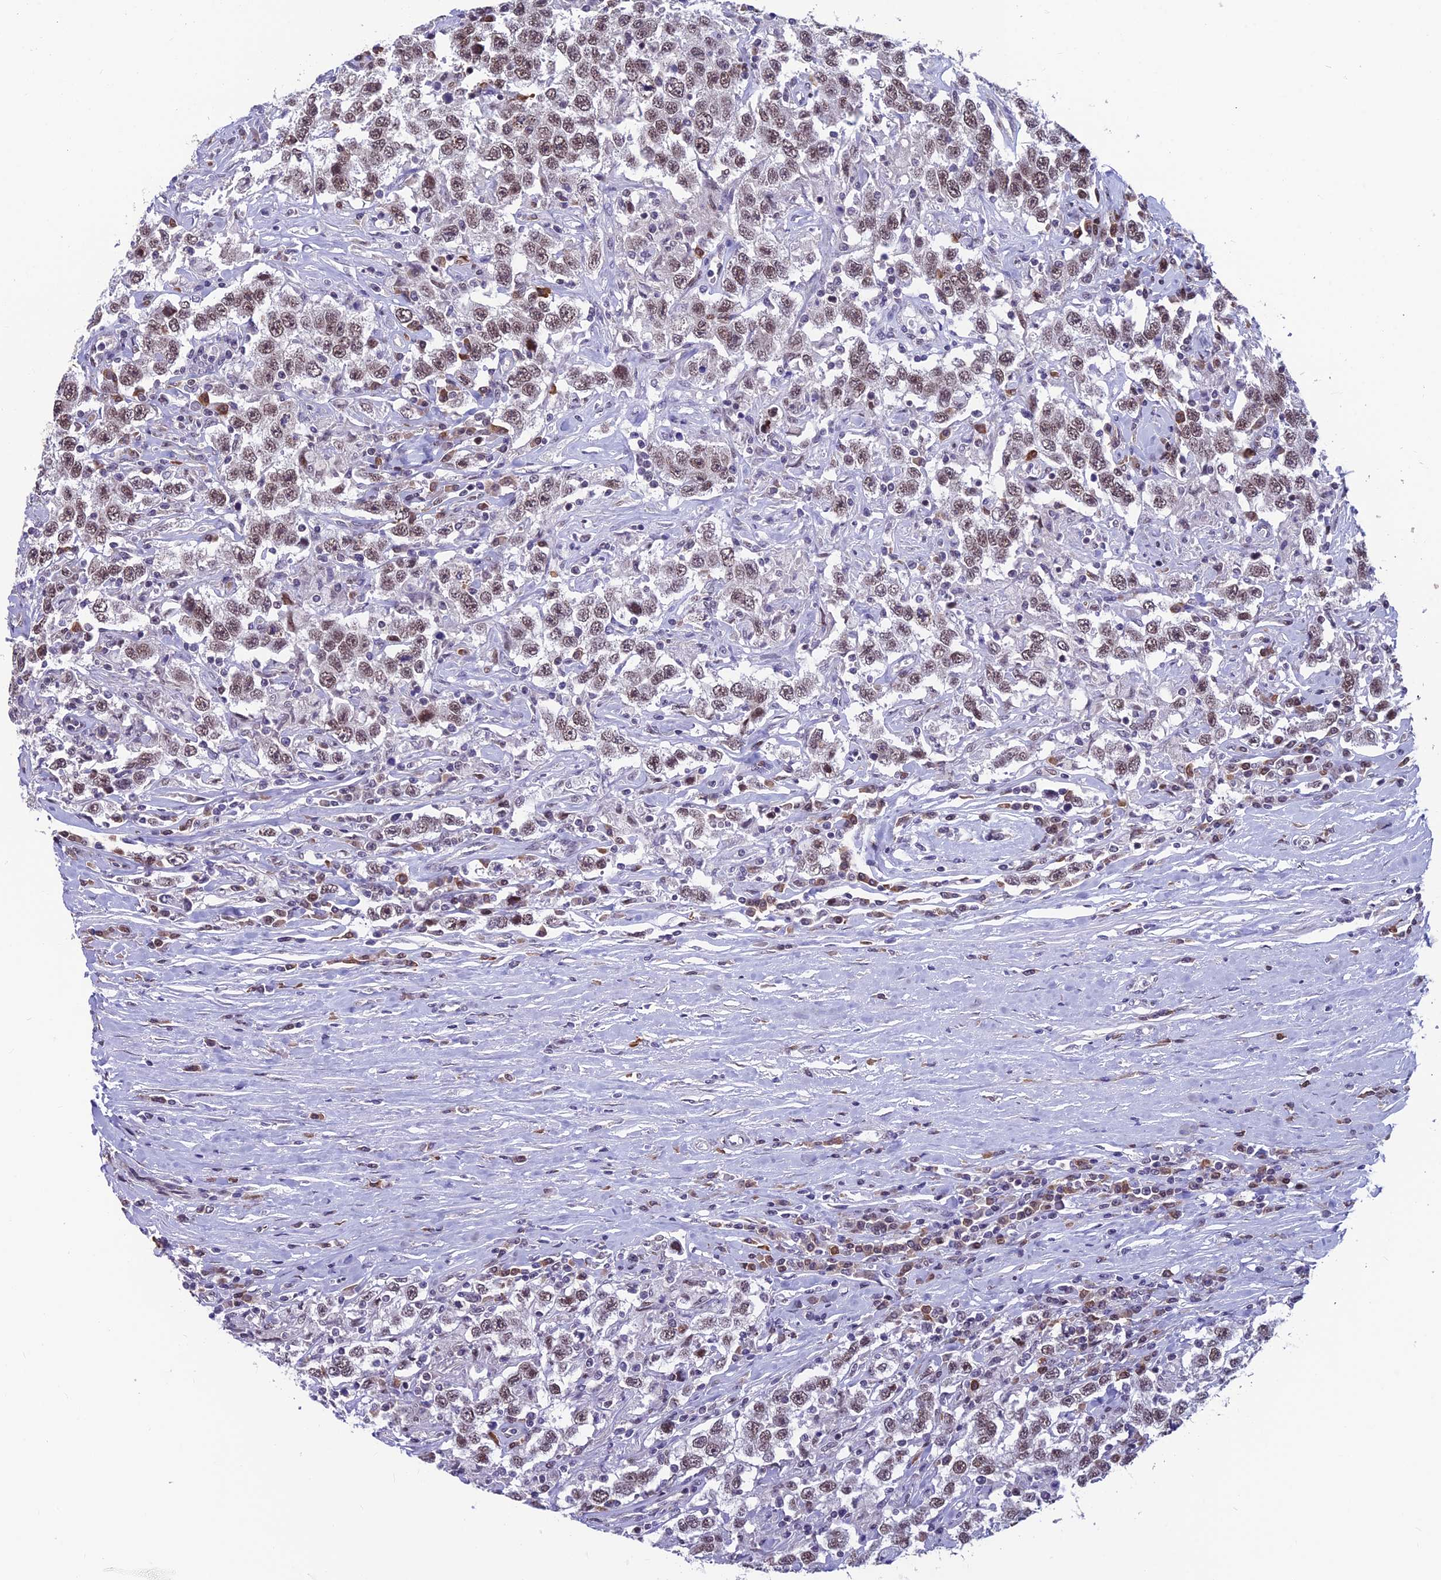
{"staining": {"intensity": "moderate", "quantity": ">75%", "location": "nuclear"}, "tissue": "testis cancer", "cell_type": "Tumor cells", "image_type": "cancer", "snomed": [{"axis": "morphology", "description": "Seminoma, NOS"}, {"axis": "topography", "description": "Testis"}], "caption": "Immunohistochemical staining of human seminoma (testis) reveals medium levels of moderate nuclear protein positivity in approximately >75% of tumor cells.", "gene": "KIAA1191", "patient": {"sex": "male", "age": 41}}